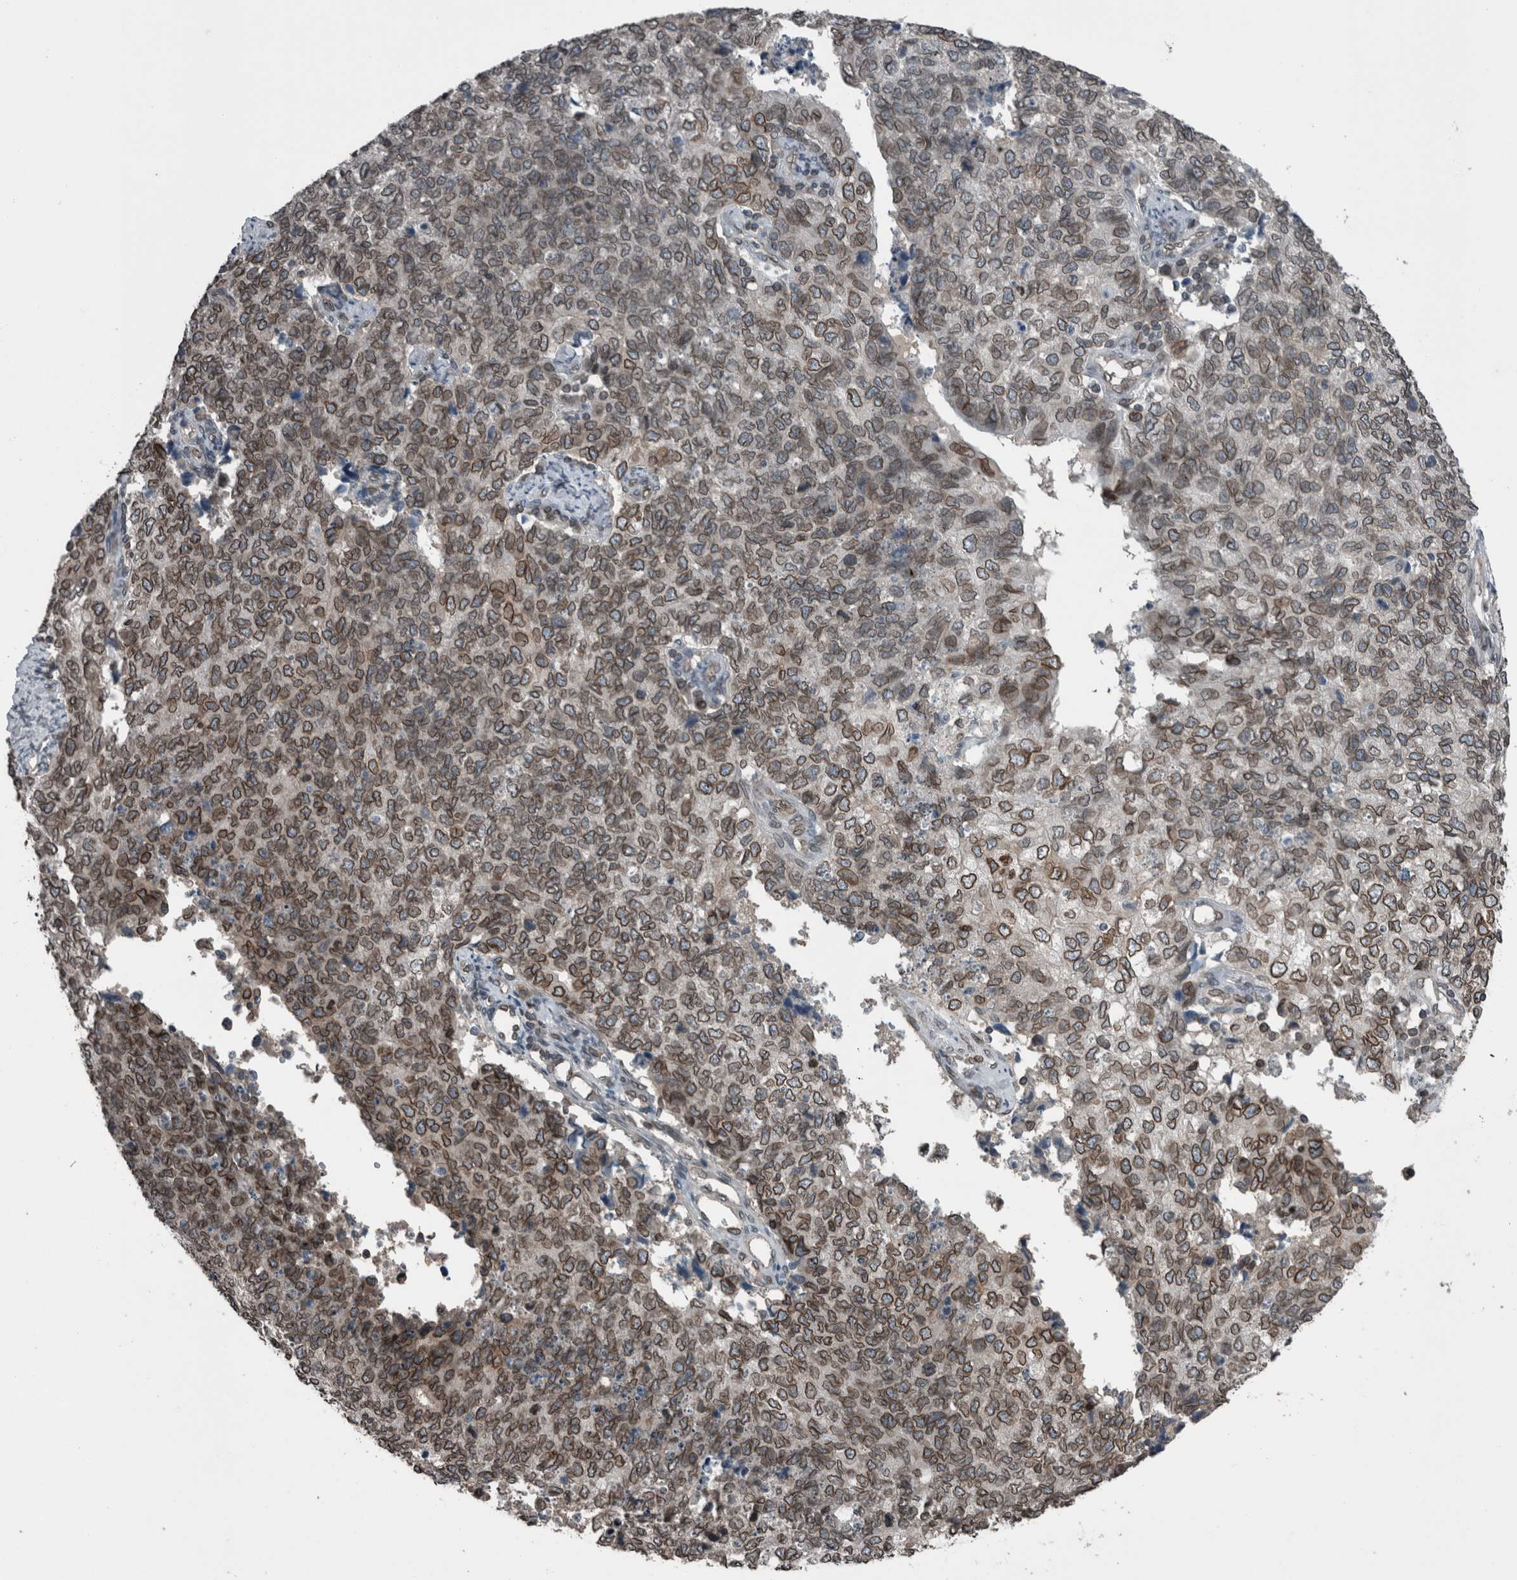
{"staining": {"intensity": "moderate", "quantity": ">75%", "location": "cytoplasmic/membranous,nuclear"}, "tissue": "cervical cancer", "cell_type": "Tumor cells", "image_type": "cancer", "snomed": [{"axis": "morphology", "description": "Squamous cell carcinoma, NOS"}, {"axis": "topography", "description": "Cervix"}], "caption": "Protein staining by immunohistochemistry (IHC) exhibits moderate cytoplasmic/membranous and nuclear staining in about >75% of tumor cells in squamous cell carcinoma (cervical). The protein is stained brown, and the nuclei are stained in blue (DAB (3,3'-diaminobenzidine) IHC with brightfield microscopy, high magnification).", "gene": "RANBP2", "patient": {"sex": "female", "age": 63}}